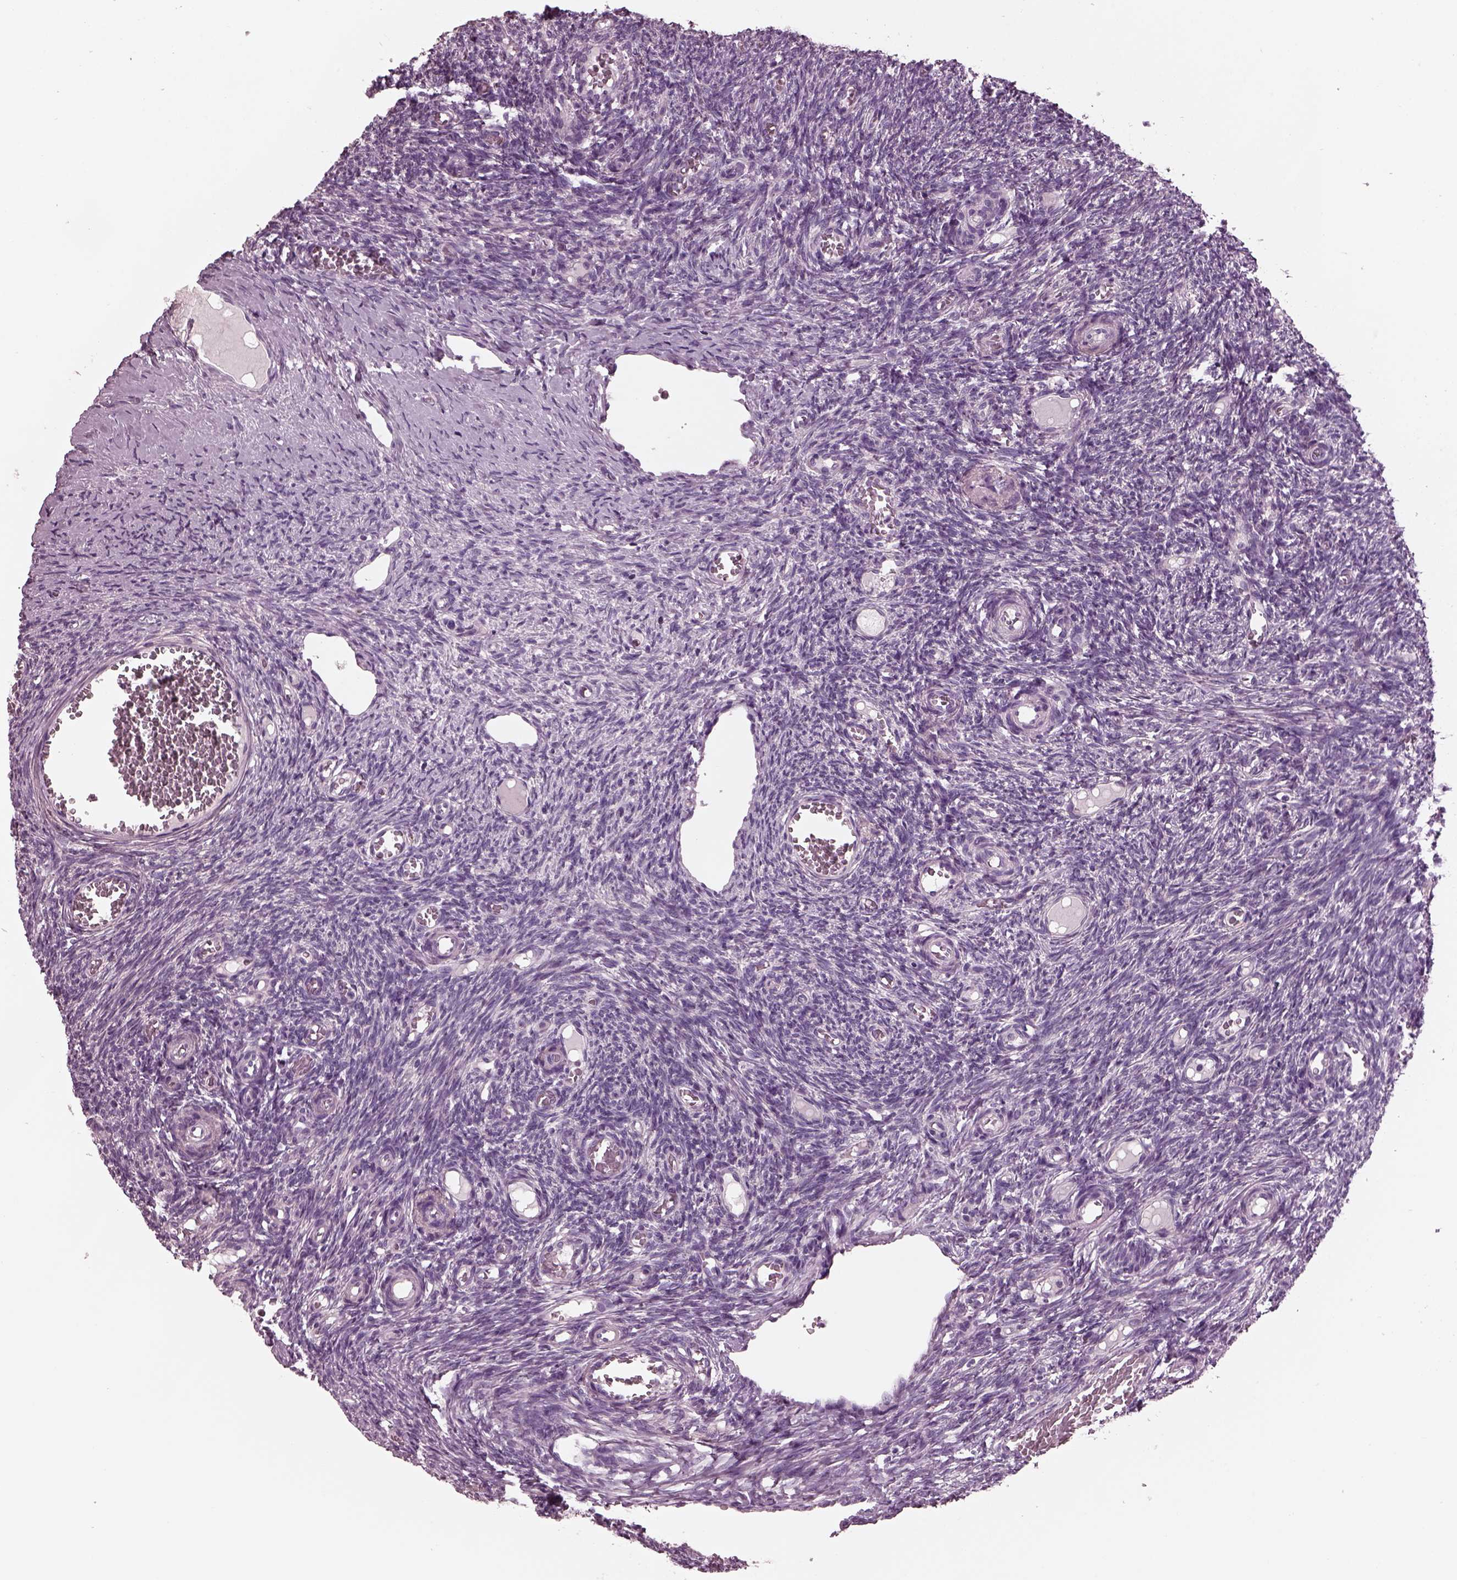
{"staining": {"intensity": "negative", "quantity": "none", "location": "none"}, "tissue": "ovary", "cell_type": "Follicle cells", "image_type": "normal", "snomed": [{"axis": "morphology", "description": "Normal tissue, NOS"}, {"axis": "topography", "description": "Ovary"}], "caption": "Ovary stained for a protein using IHC exhibits no positivity follicle cells.", "gene": "AP4M1", "patient": {"sex": "female", "age": 39}}